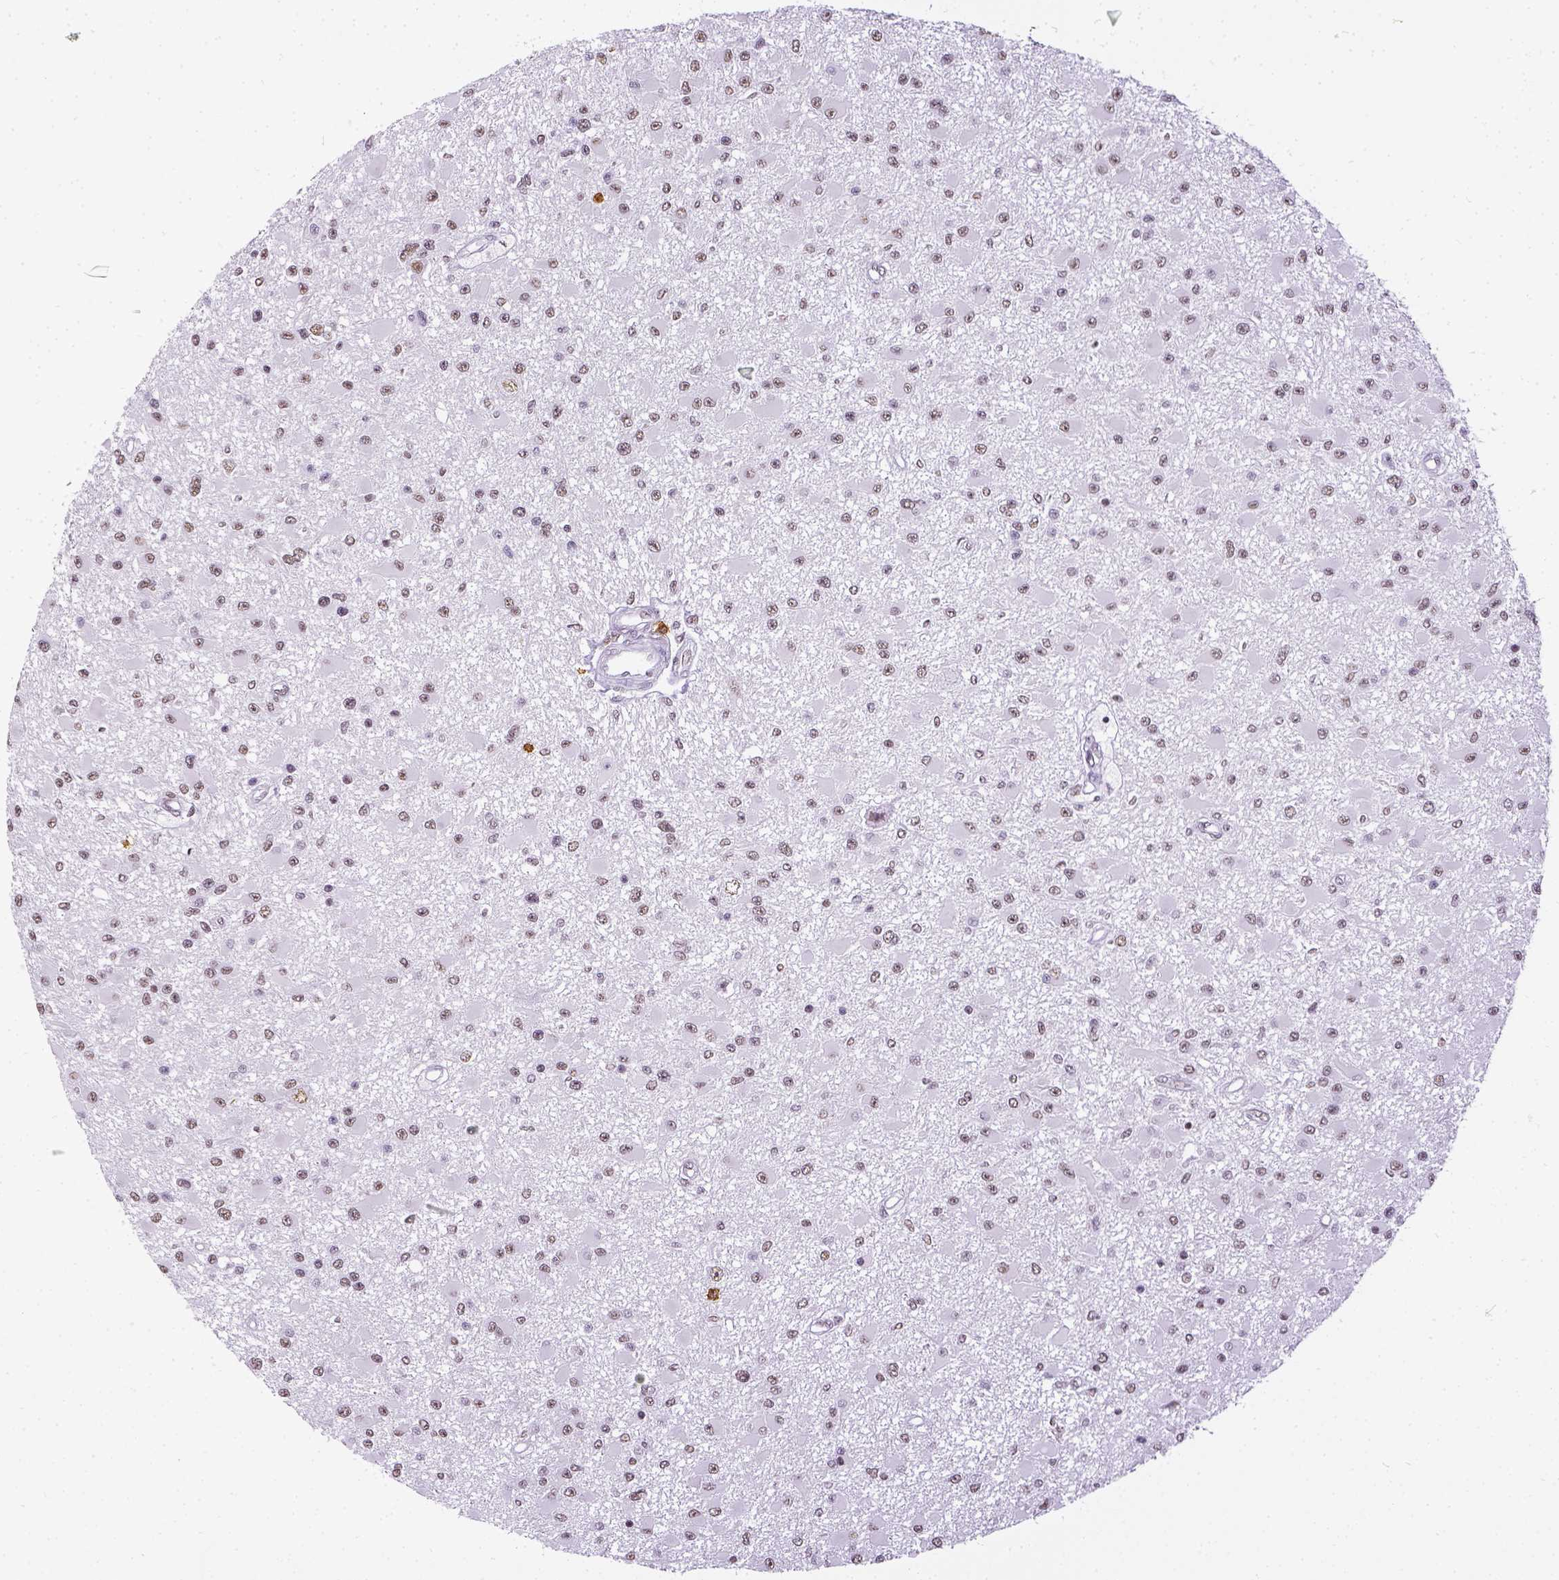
{"staining": {"intensity": "weak", "quantity": "25%-75%", "location": "nuclear"}, "tissue": "glioma", "cell_type": "Tumor cells", "image_type": "cancer", "snomed": [{"axis": "morphology", "description": "Glioma, malignant, High grade"}, {"axis": "topography", "description": "Brain"}], "caption": "Immunohistochemical staining of malignant glioma (high-grade) demonstrates low levels of weak nuclear positivity in approximately 25%-75% of tumor cells. (DAB IHC with brightfield microscopy, high magnification).", "gene": "CD3E", "patient": {"sex": "male", "age": 54}}